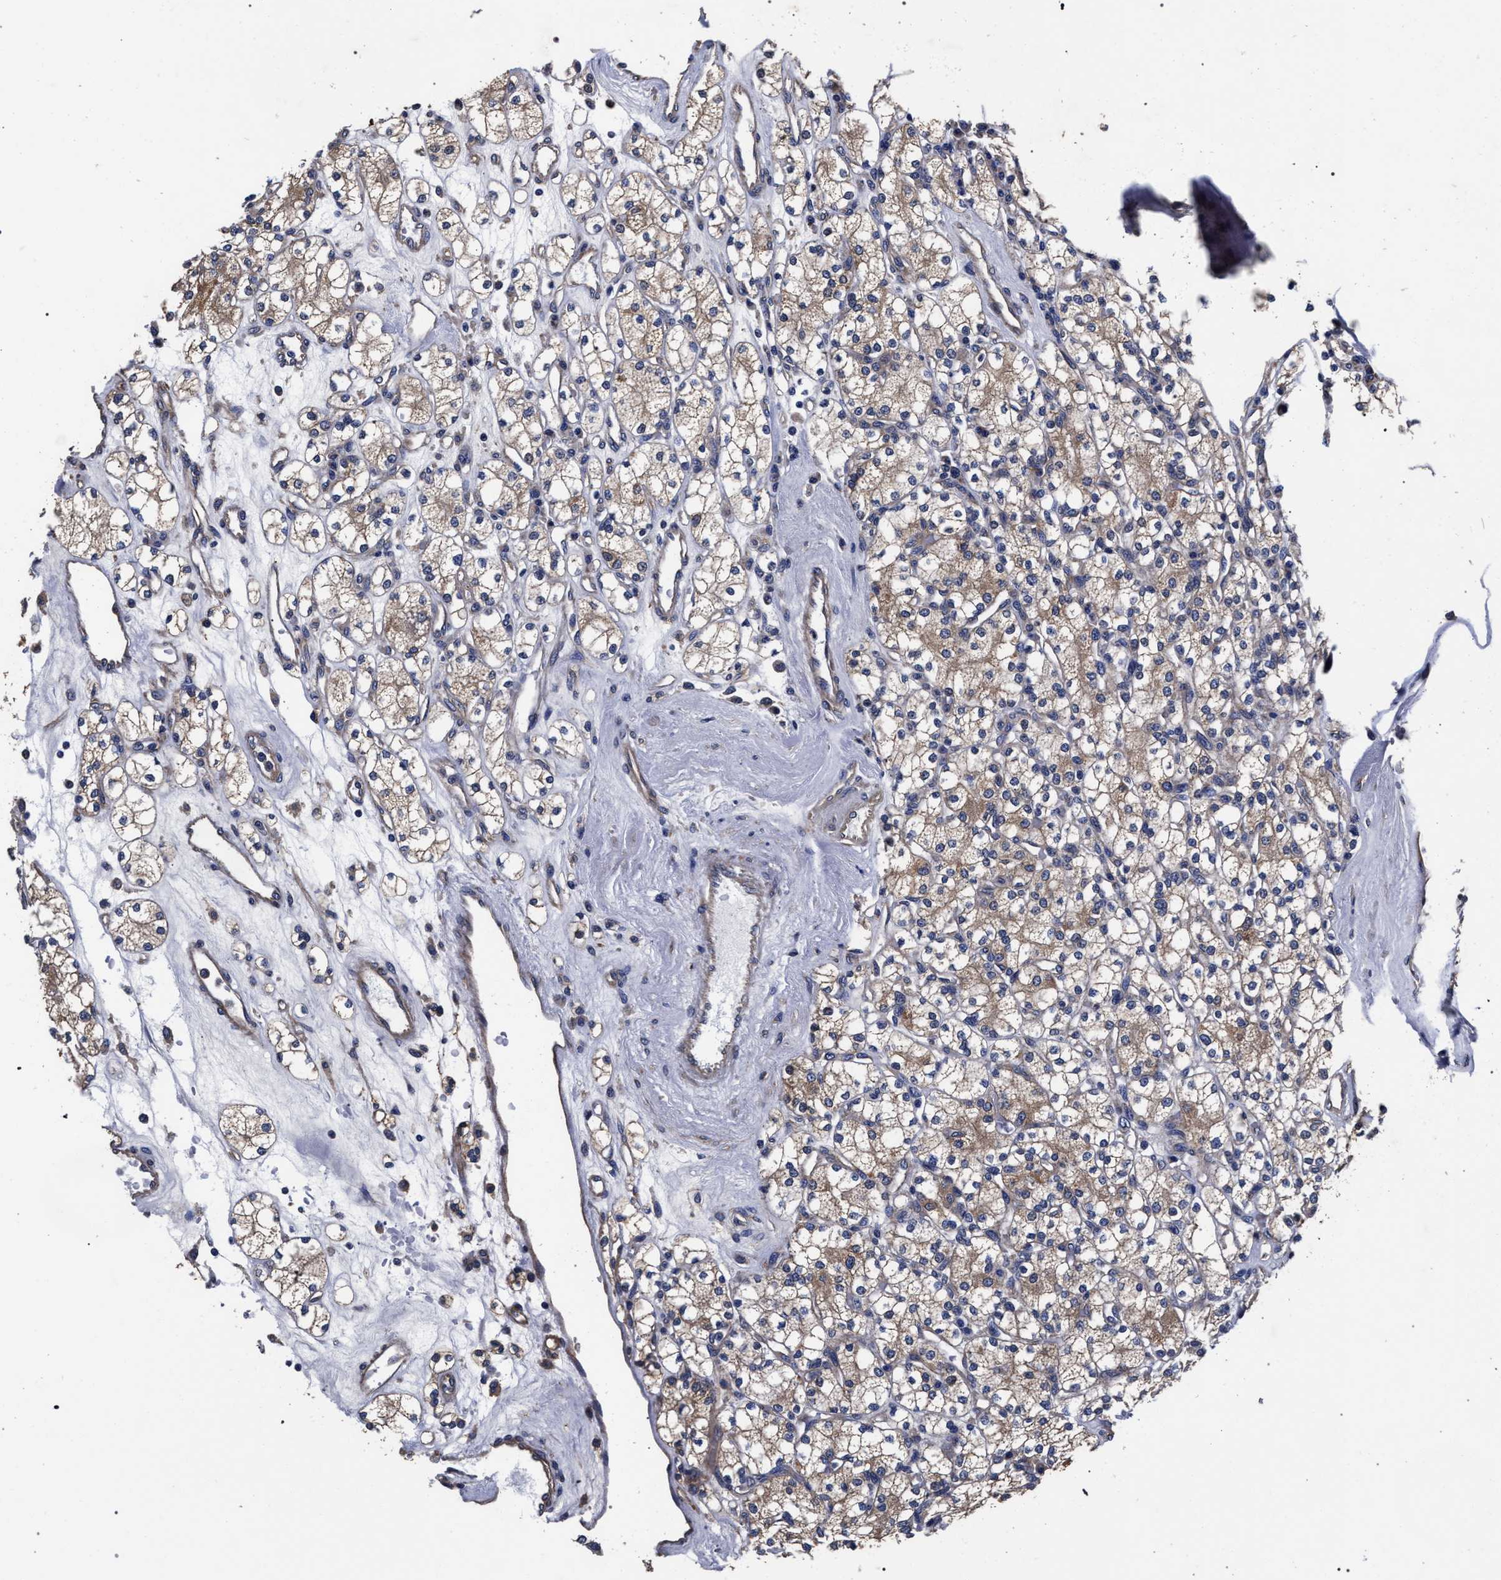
{"staining": {"intensity": "moderate", "quantity": ">75%", "location": "cytoplasmic/membranous"}, "tissue": "renal cancer", "cell_type": "Tumor cells", "image_type": "cancer", "snomed": [{"axis": "morphology", "description": "Adenocarcinoma, NOS"}, {"axis": "topography", "description": "Kidney"}], "caption": "A brown stain labels moderate cytoplasmic/membranous positivity of a protein in adenocarcinoma (renal) tumor cells. The protein is stained brown, and the nuclei are stained in blue (DAB IHC with brightfield microscopy, high magnification).", "gene": "CFAP95", "patient": {"sex": "male", "age": 77}}